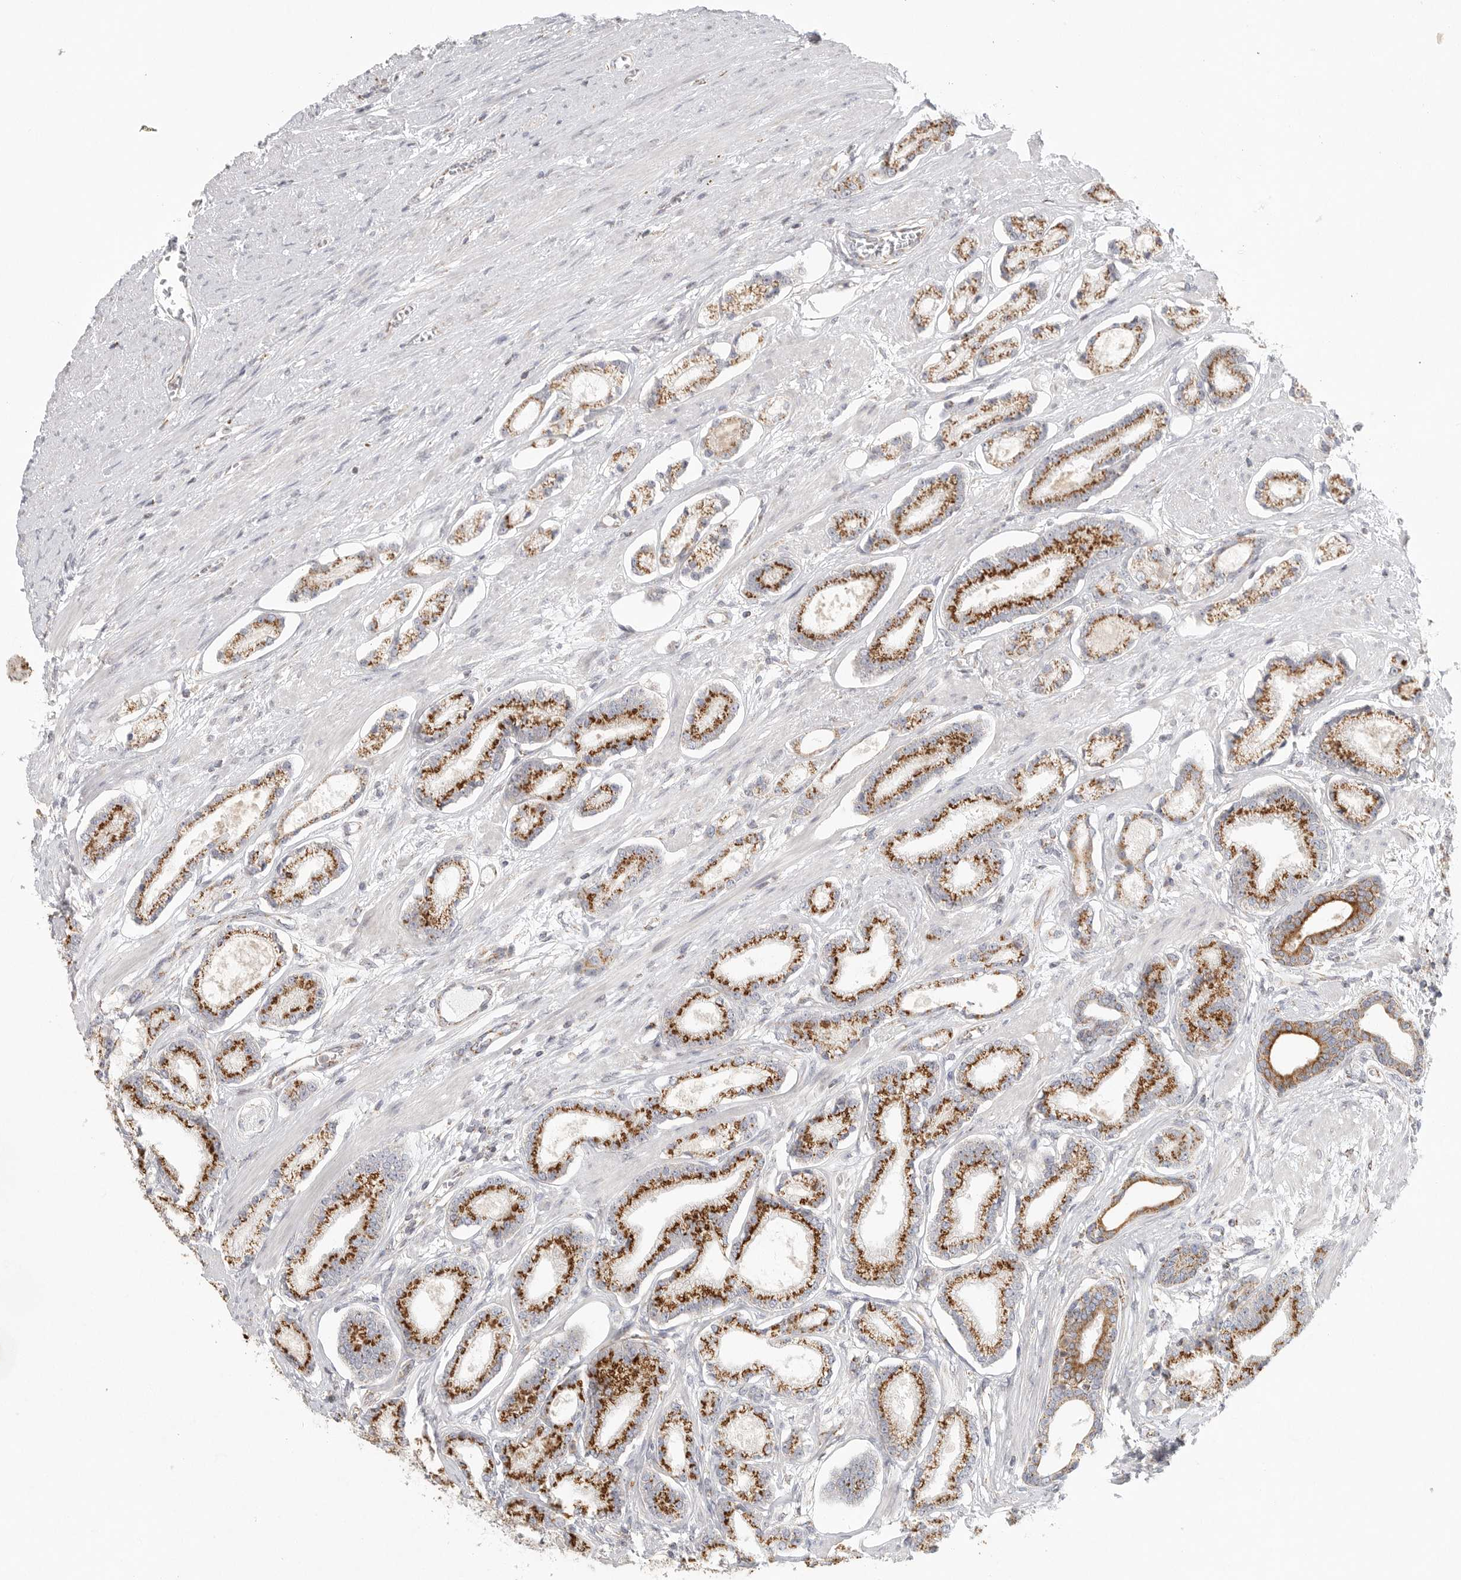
{"staining": {"intensity": "strong", "quantity": ">75%", "location": "cytoplasmic/membranous"}, "tissue": "prostate cancer", "cell_type": "Tumor cells", "image_type": "cancer", "snomed": [{"axis": "morphology", "description": "Adenocarcinoma, Low grade"}, {"axis": "topography", "description": "Prostate"}], "caption": "Brown immunohistochemical staining in human low-grade adenocarcinoma (prostate) reveals strong cytoplasmic/membranous expression in about >75% of tumor cells.", "gene": "SLC25A26", "patient": {"sex": "male", "age": 60}}